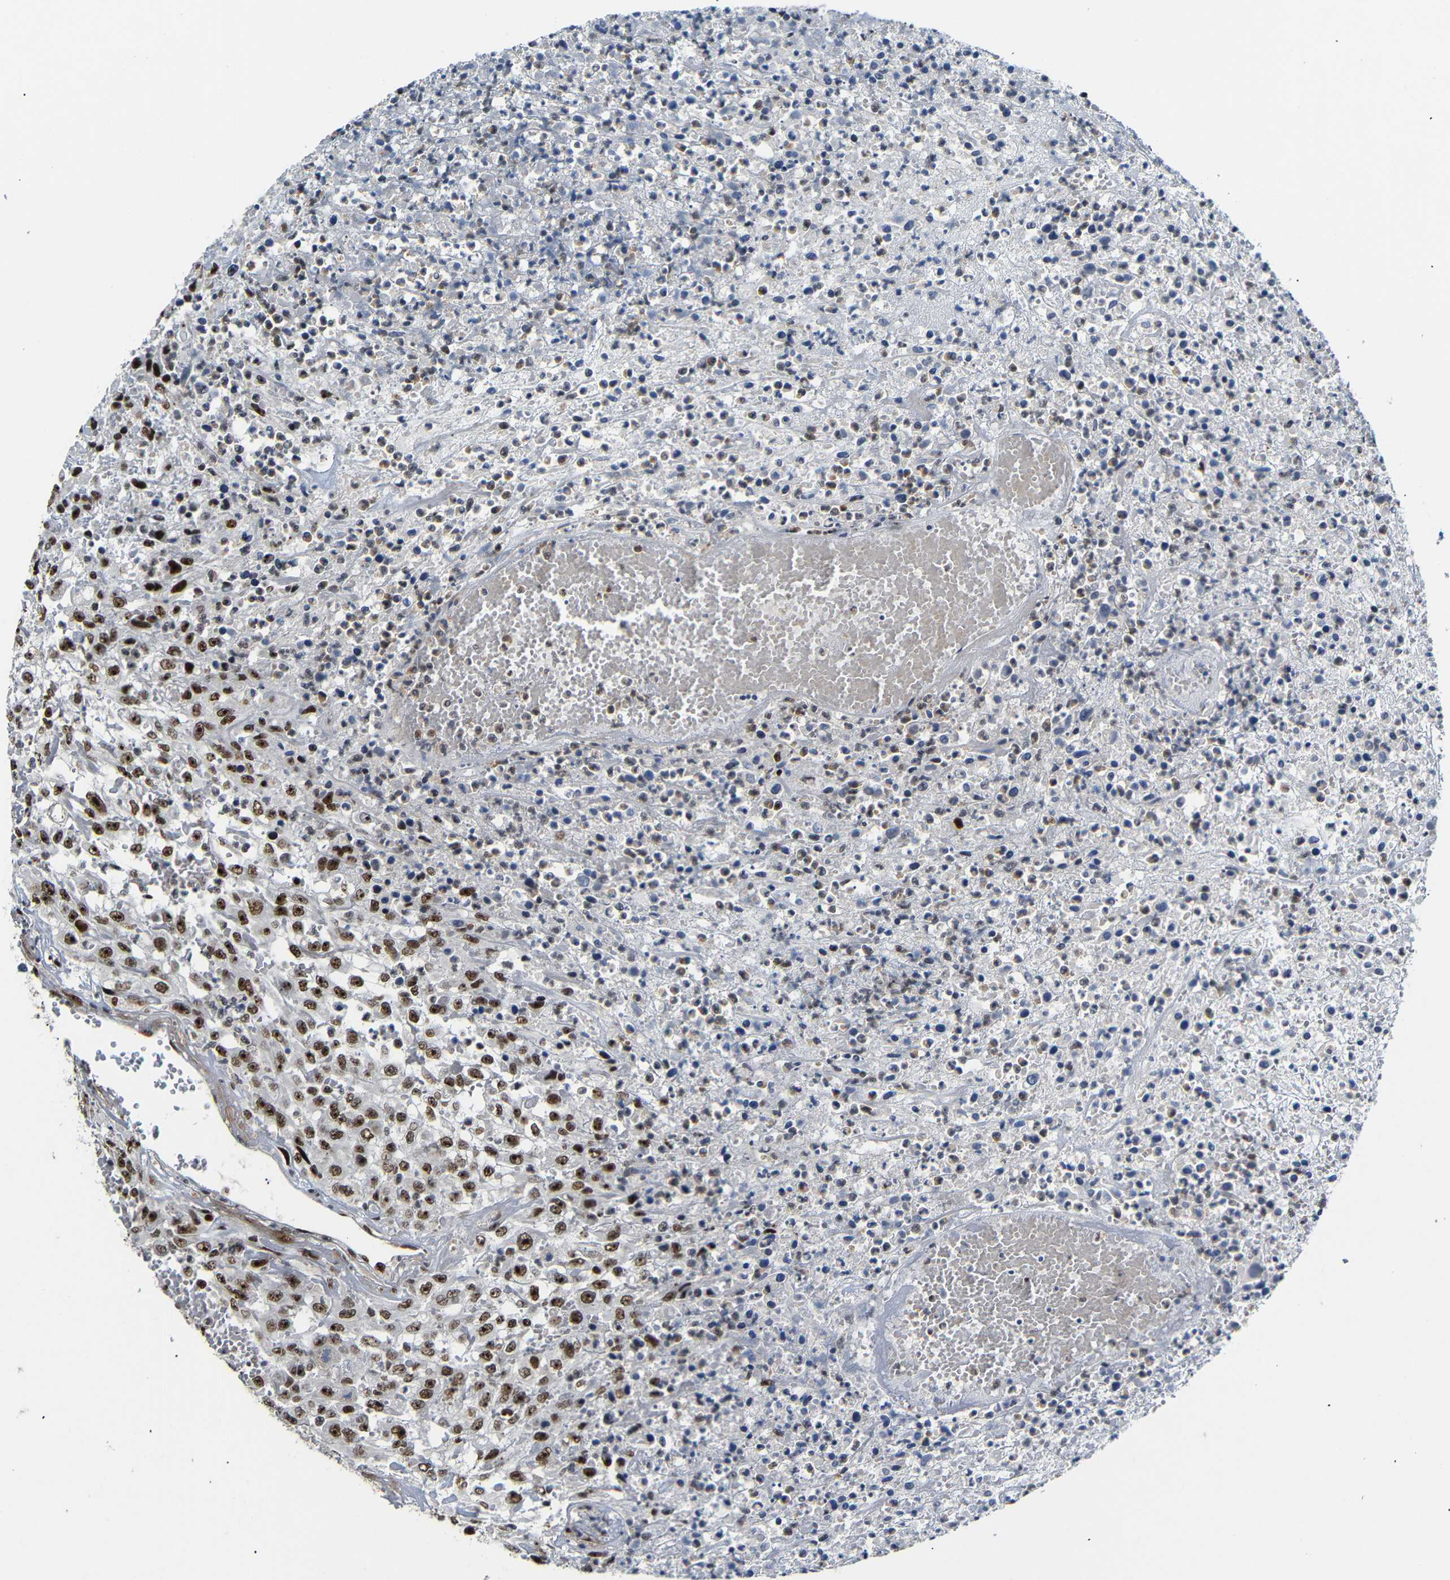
{"staining": {"intensity": "strong", "quantity": ">75%", "location": "nuclear"}, "tissue": "urothelial cancer", "cell_type": "Tumor cells", "image_type": "cancer", "snomed": [{"axis": "morphology", "description": "Urothelial carcinoma, High grade"}, {"axis": "topography", "description": "Urinary bladder"}], "caption": "This histopathology image shows immunohistochemistry (IHC) staining of urothelial cancer, with high strong nuclear positivity in approximately >75% of tumor cells.", "gene": "SETDB2", "patient": {"sex": "male", "age": 46}}